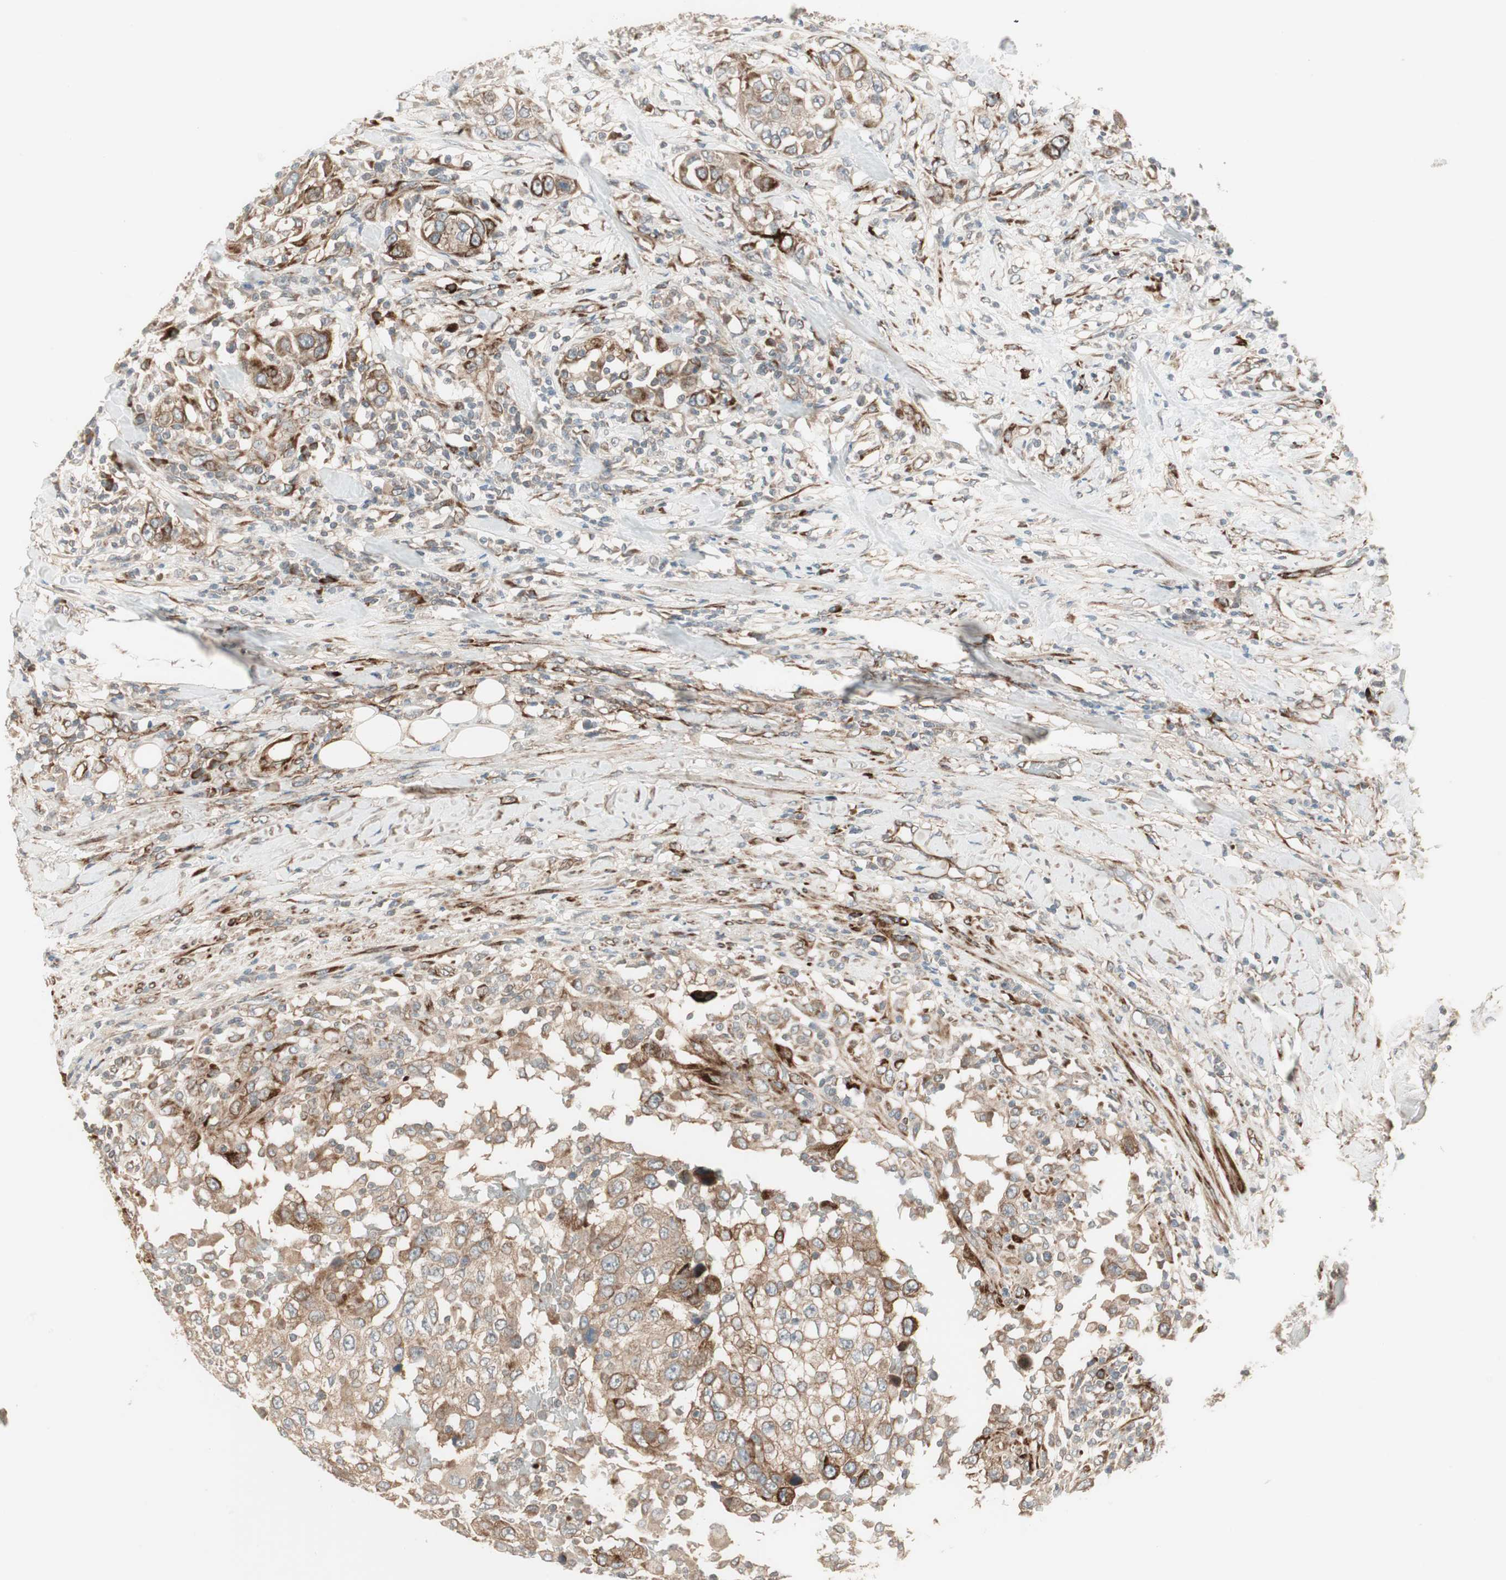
{"staining": {"intensity": "moderate", "quantity": ">75%", "location": "cytoplasmic/membranous"}, "tissue": "urothelial cancer", "cell_type": "Tumor cells", "image_type": "cancer", "snomed": [{"axis": "morphology", "description": "Urothelial carcinoma, High grade"}, {"axis": "topography", "description": "Urinary bladder"}], "caption": "High-grade urothelial carcinoma tissue displays moderate cytoplasmic/membranous staining in about >75% of tumor cells, visualized by immunohistochemistry.", "gene": "PPP2R5E", "patient": {"sex": "female", "age": 80}}